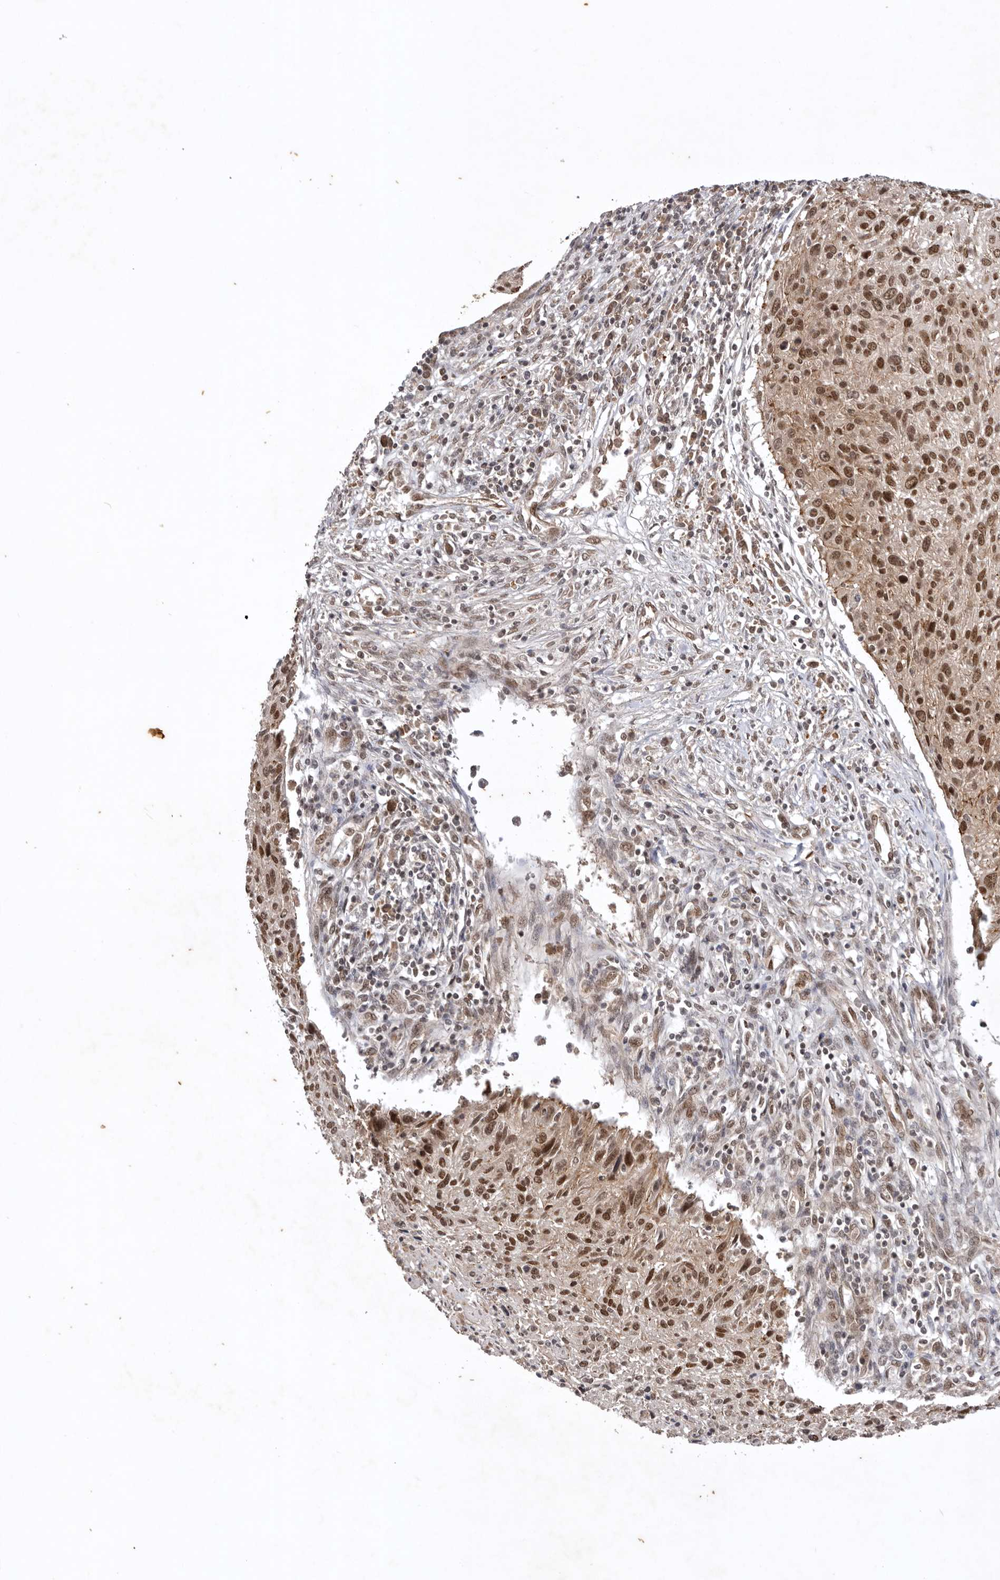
{"staining": {"intensity": "moderate", "quantity": ">75%", "location": "cytoplasmic/membranous,nuclear"}, "tissue": "cervical cancer", "cell_type": "Tumor cells", "image_type": "cancer", "snomed": [{"axis": "morphology", "description": "Squamous cell carcinoma, NOS"}, {"axis": "topography", "description": "Cervix"}], "caption": "Squamous cell carcinoma (cervical) stained with immunohistochemistry shows moderate cytoplasmic/membranous and nuclear positivity in about >75% of tumor cells.", "gene": "TARS2", "patient": {"sex": "female", "age": 51}}